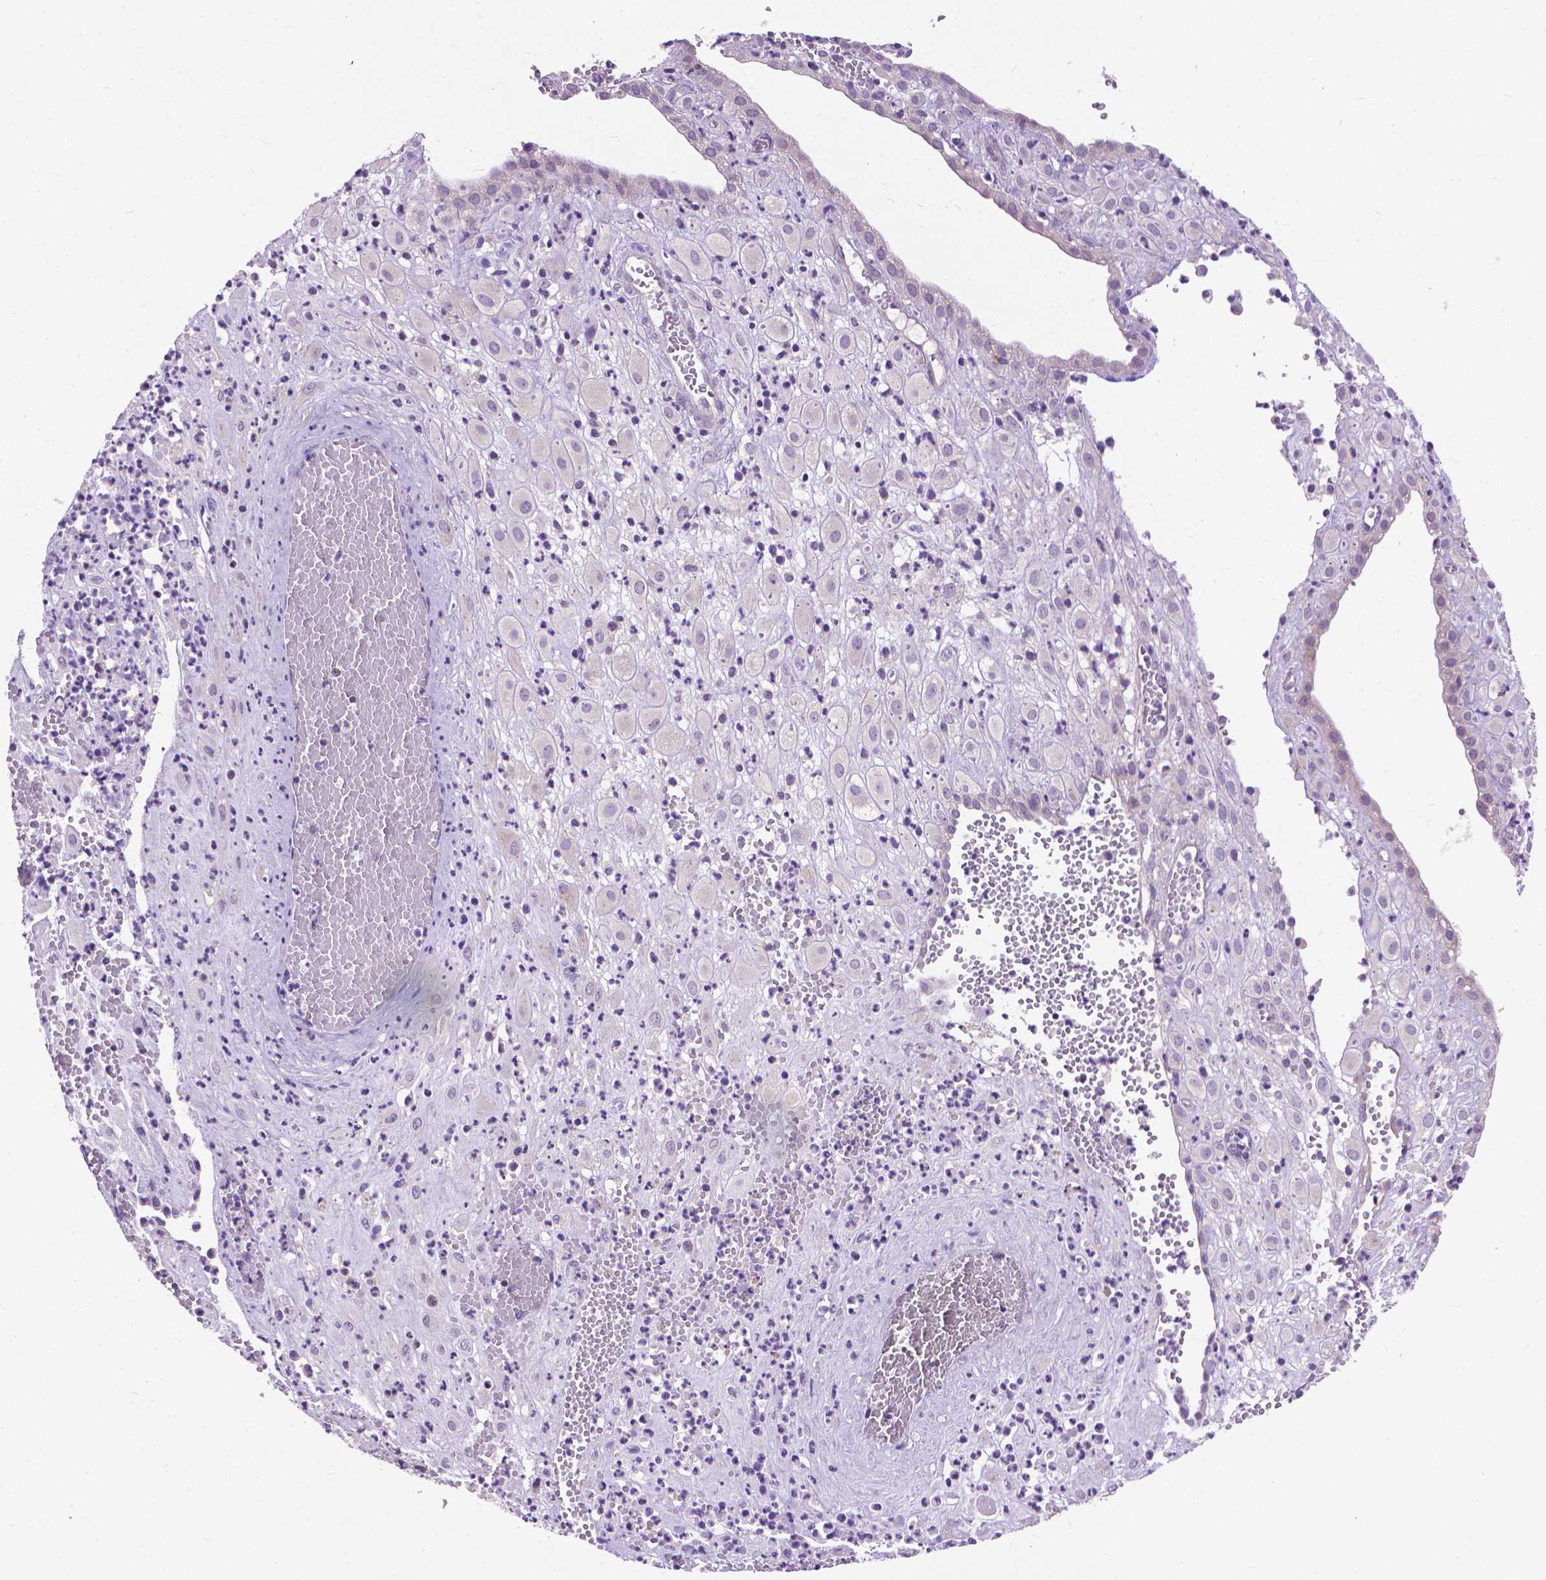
{"staining": {"intensity": "negative", "quantity": "none", "location": "none"}, "tissue": "placenta", "cell_type": "Decidual cells", "image_type": "normal", "snomed": [{"axis": "morphology", "description": "Normal tissue, NOS"}, {"axis": "topography", "description": "Placenta"}], "caption": "The IHC image has no significant positivity in decidual cells of placenta. (Stains: DAB immunohistochemistry (IHC) with hematoxylin counter stain, Microscopy: brightfield microscopy at high magnification).", "gene": "SYN1", "patient": {"sex": "female", "age": 24}}